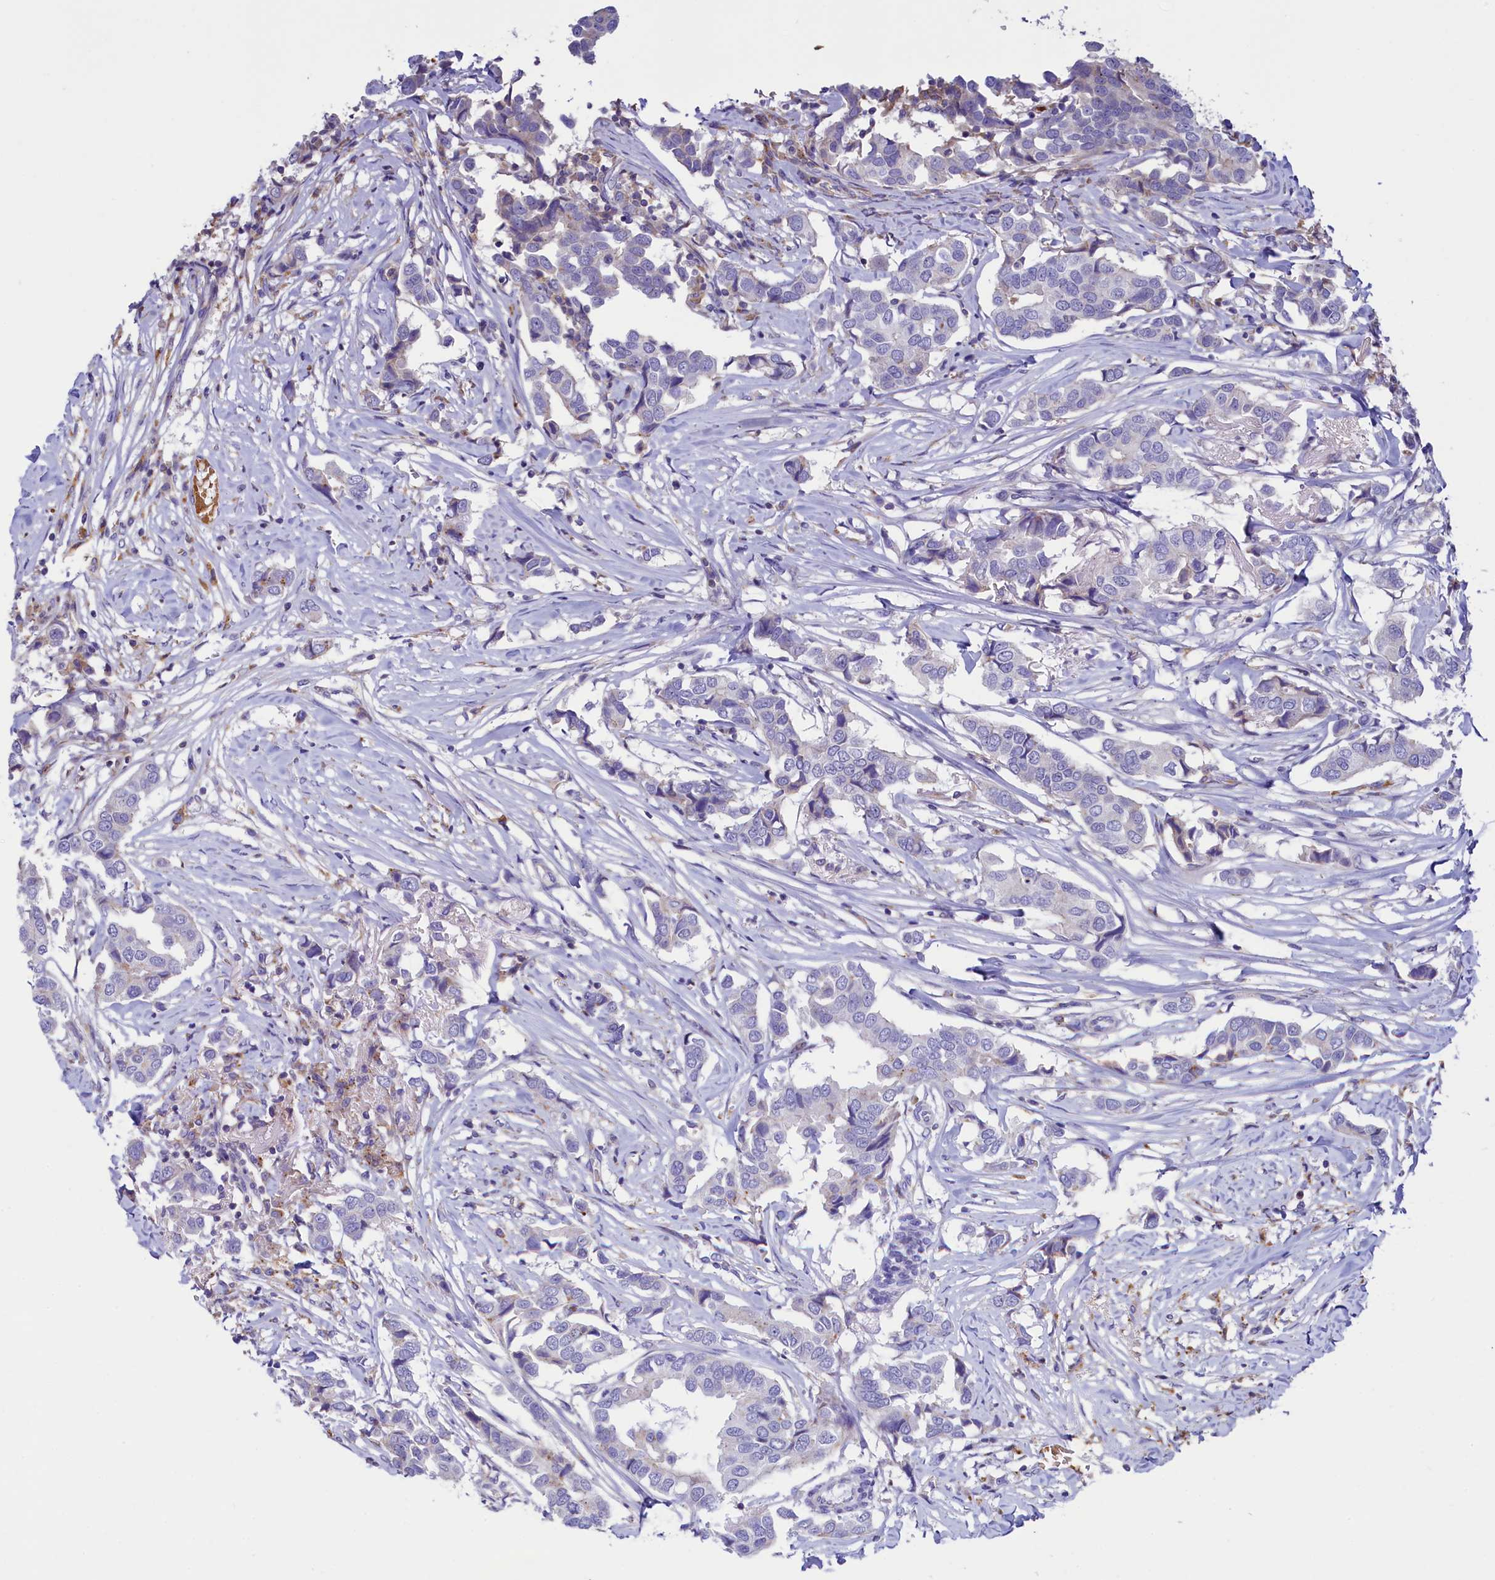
{"staining": {"intensity": "negative", "quantity": "none", "location": "none"}, "tissue": "breast cancer", "cell_type": "Tumor cells", "image_type": "cancer", "snomed": [{"axis": "morphology", "description": "Duct carcinoma"}, {"axis": "topography", "description": "Breast"}], "caption": "This image is of breast cancer (intraductal carcinoma) stained with immunohistochemistry (IHC) to label a protein in brown with the nuclei are counter-stained blue. There is no positivity in tumor cells. (Brightfield microscopy of DAB immunohistochemistry (IHC) at high magnification).", "gene": "HPS6", "patient": {"sex": "female", "age": 80}}